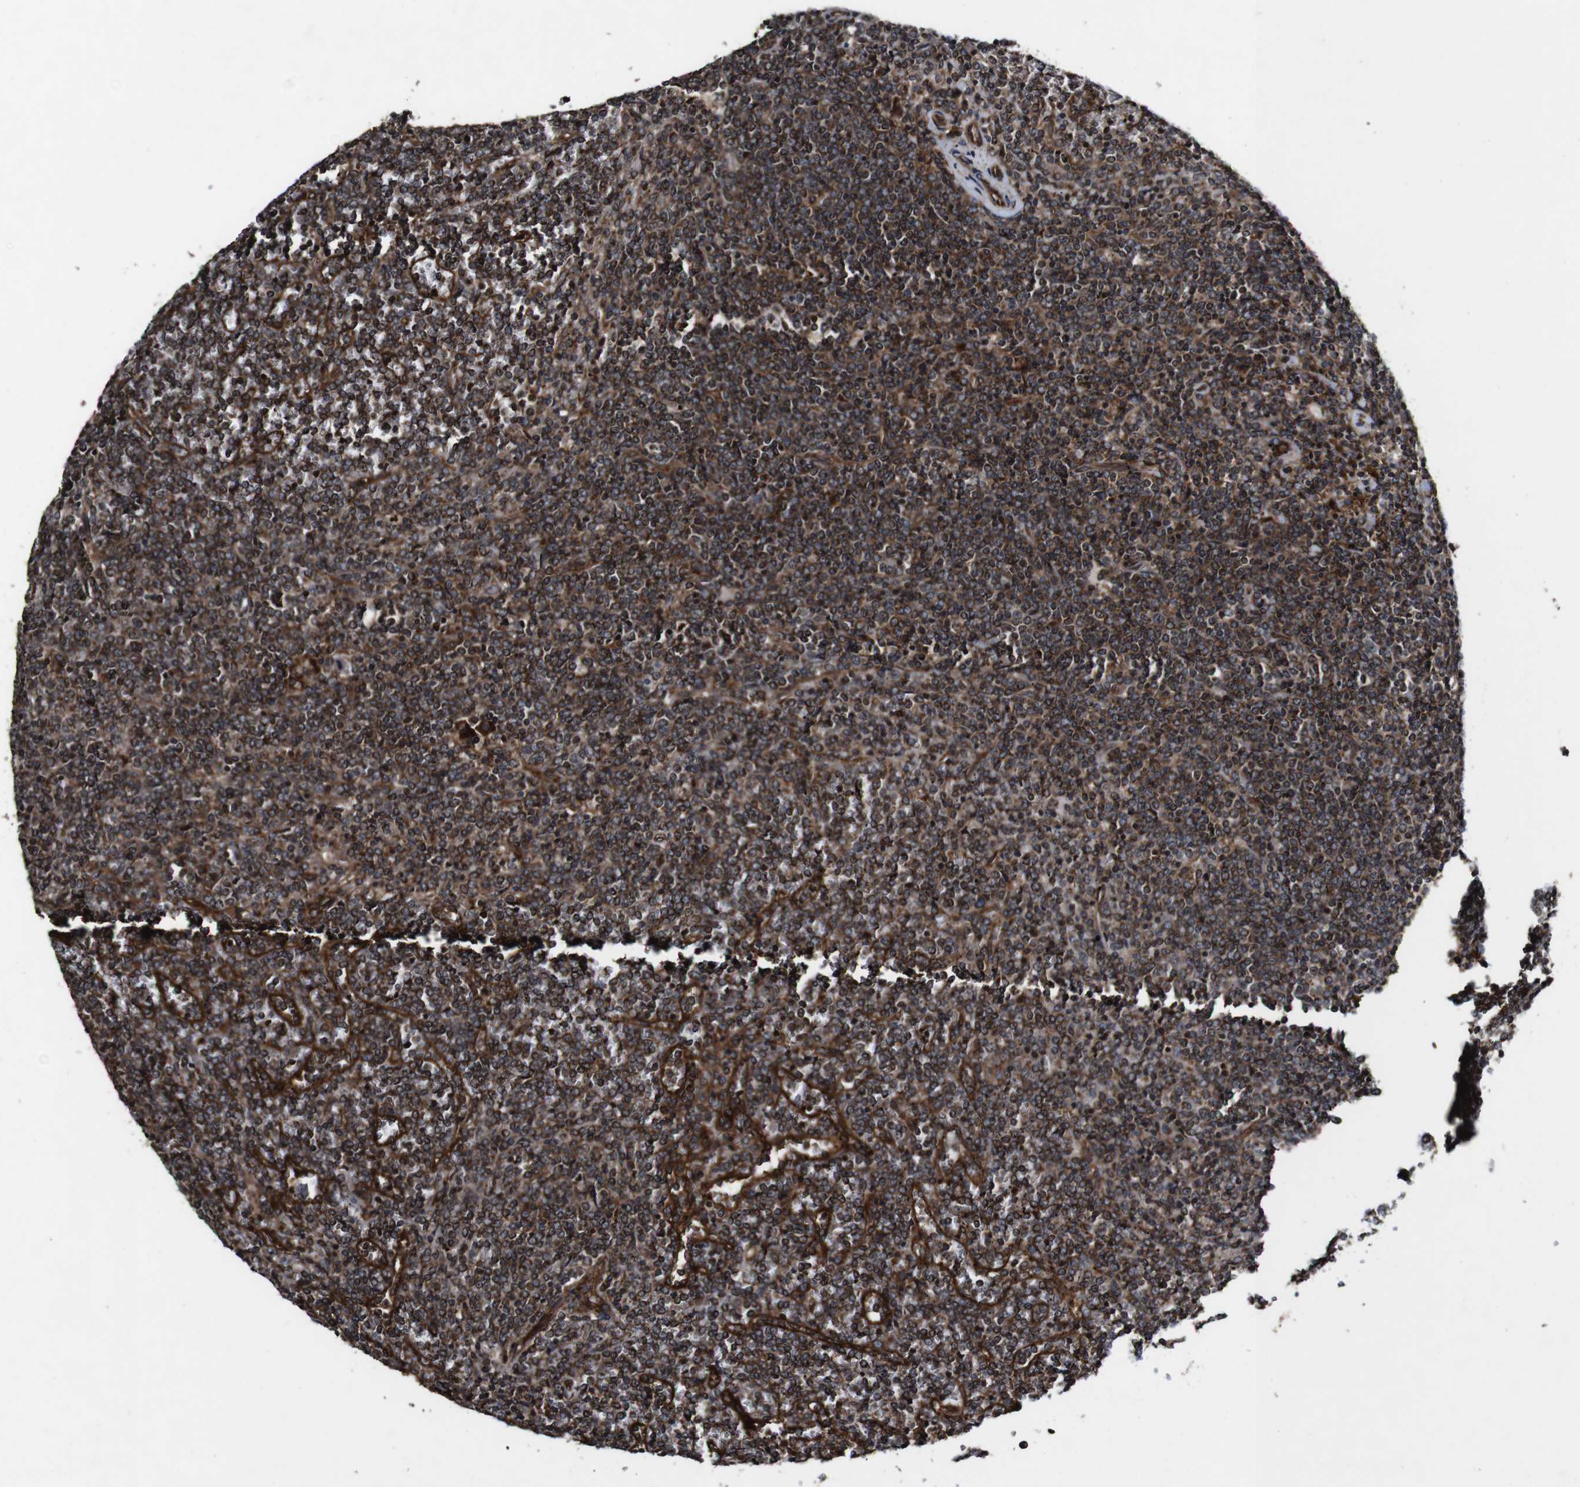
{"staining": {"intensity": "strong", "quantity": ">75%", "location": "cytoplasmic/membranous"}, "tissue": "lymphoma", "cell_type": "Tumor cells", "image_type": "cancer", "snomed": [{"axis": "morphology", "description": "Malignant lymphoma, non-Hodgkin's type, Low grade"}, {"axis": "topography", "description": "Spleen"}], "caption": "An IHC micrograph of tumor tissue is shown. Protein staining in brown shows strong cytoplasmic/membranous positivity in malignant lymphoma, non-Hodgkin's type (low-grade) within tumor cells.", "gene": "BTN3A3", "patient": {"sex": "female", "age": 19}}